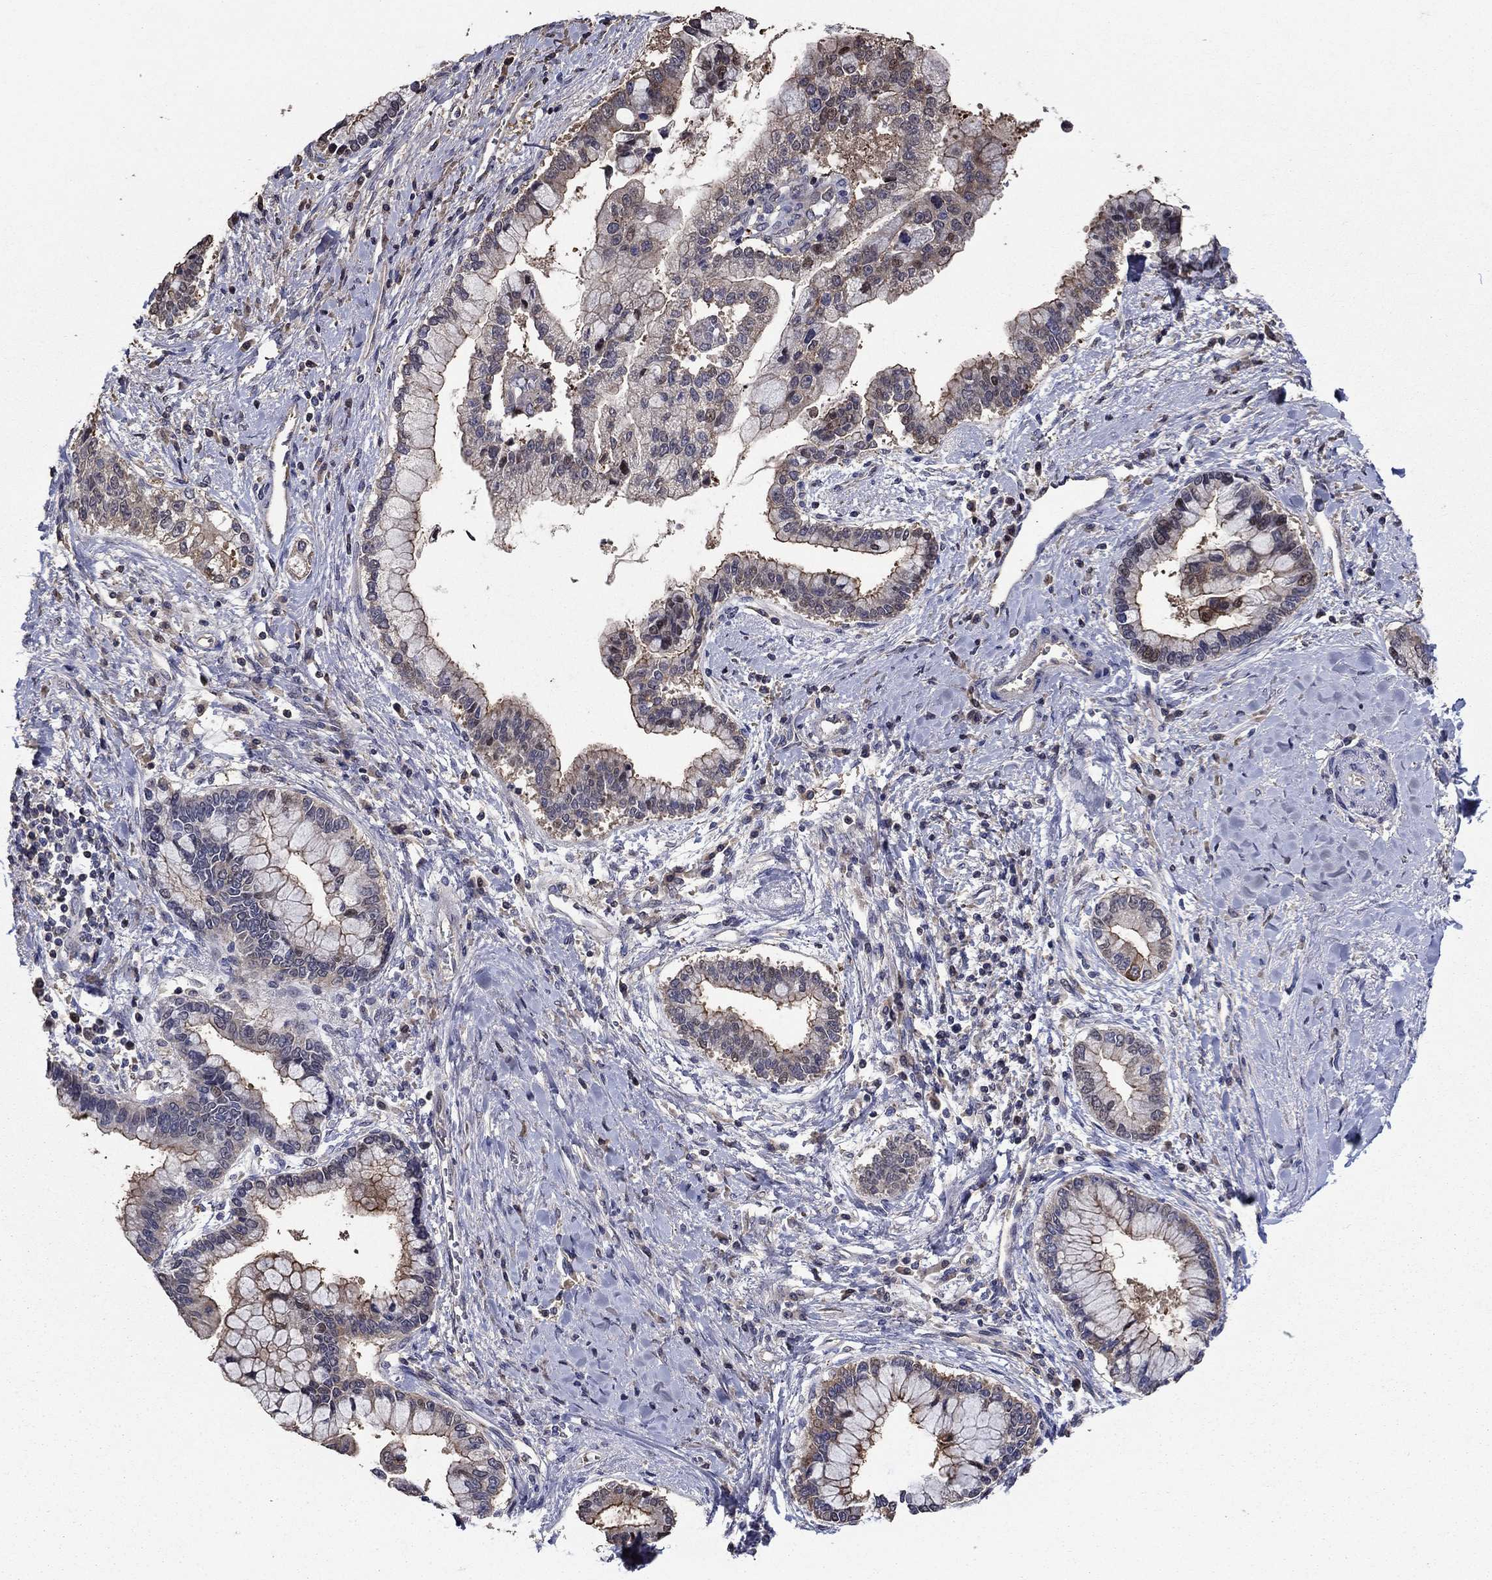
{"staining": {"intensity": "moderate", "quantity": "<25%", "location": "cytoplasmic/membranous"}, "tissue": "liver cancer", "cell_type": "Tumor cells", "image_type": "cancer", "snomed": [{"axis": "morphology", "description": "Cholangiocarcinoma"}, {"axis": "topography", "description": "Liver"}], "caption": "Liver cancer (cholangiocarcinoma) was stained to show a protein in brown. There is low levels of moderate cytoplasmic/membranous positivity in about <25% of tumor cells. (IHC, brightfield microscopy, high magnification).", "gene": "DVL1", "patient": {"sex": "male", "age": 50}}